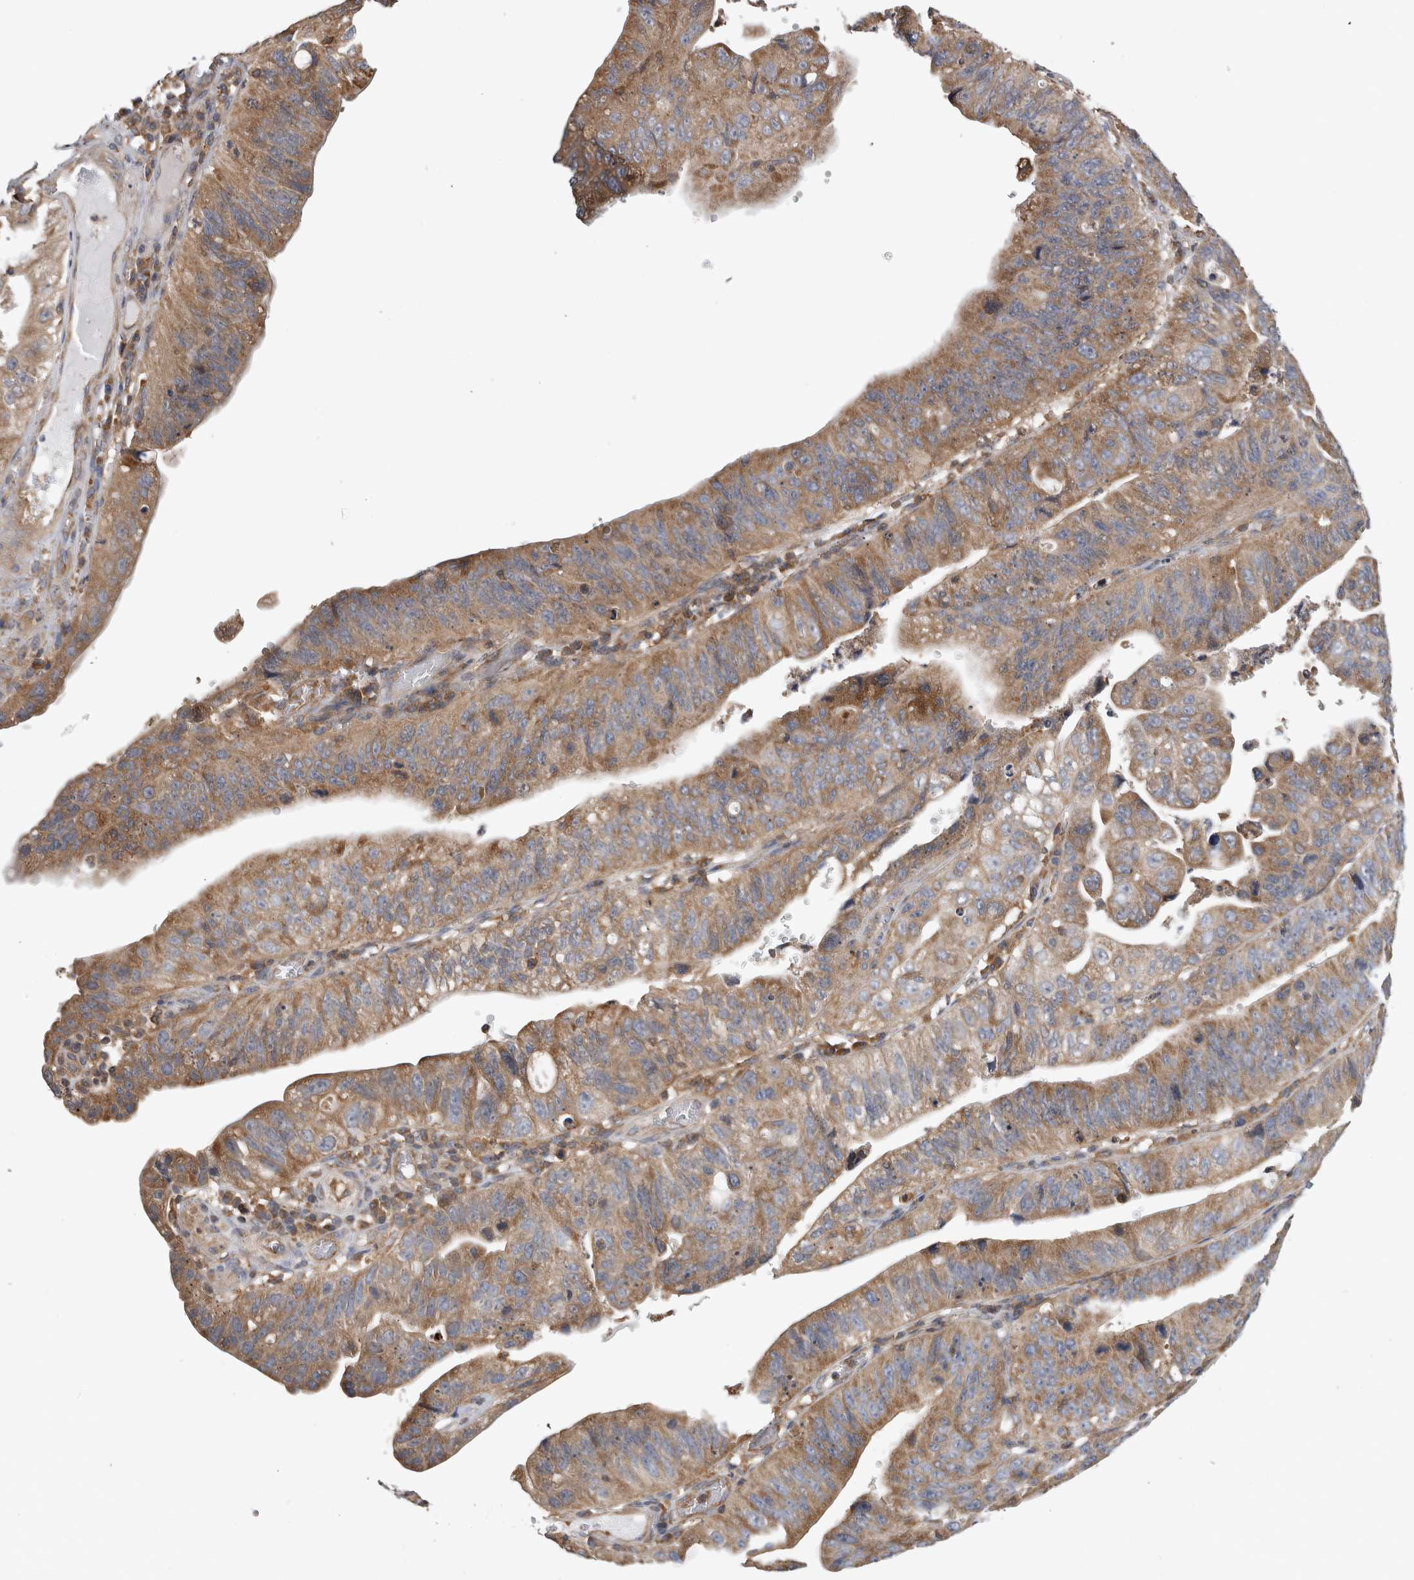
{"staining": {"intensity": "moderate", "quantity": ">75%", "location": "cytoplasmic/membranous"}, "tissue": "stomach cancer", "cell_type": "Tumor cells", "image_type": "cancer", "snomed": [{"axis": "morphology", "description": "Adenocarcinoma, NOS"}, {"axis": "topography", "description": "Stomach"}], "caption": "Stomach cancer was stained to show a protein in brown. There is medium levels of moderate cytoplasmic/membranous positivity in about >75% of tumor cells.", "gene": "GRIK2", "patient": {"sex": "male", "age": 59}}